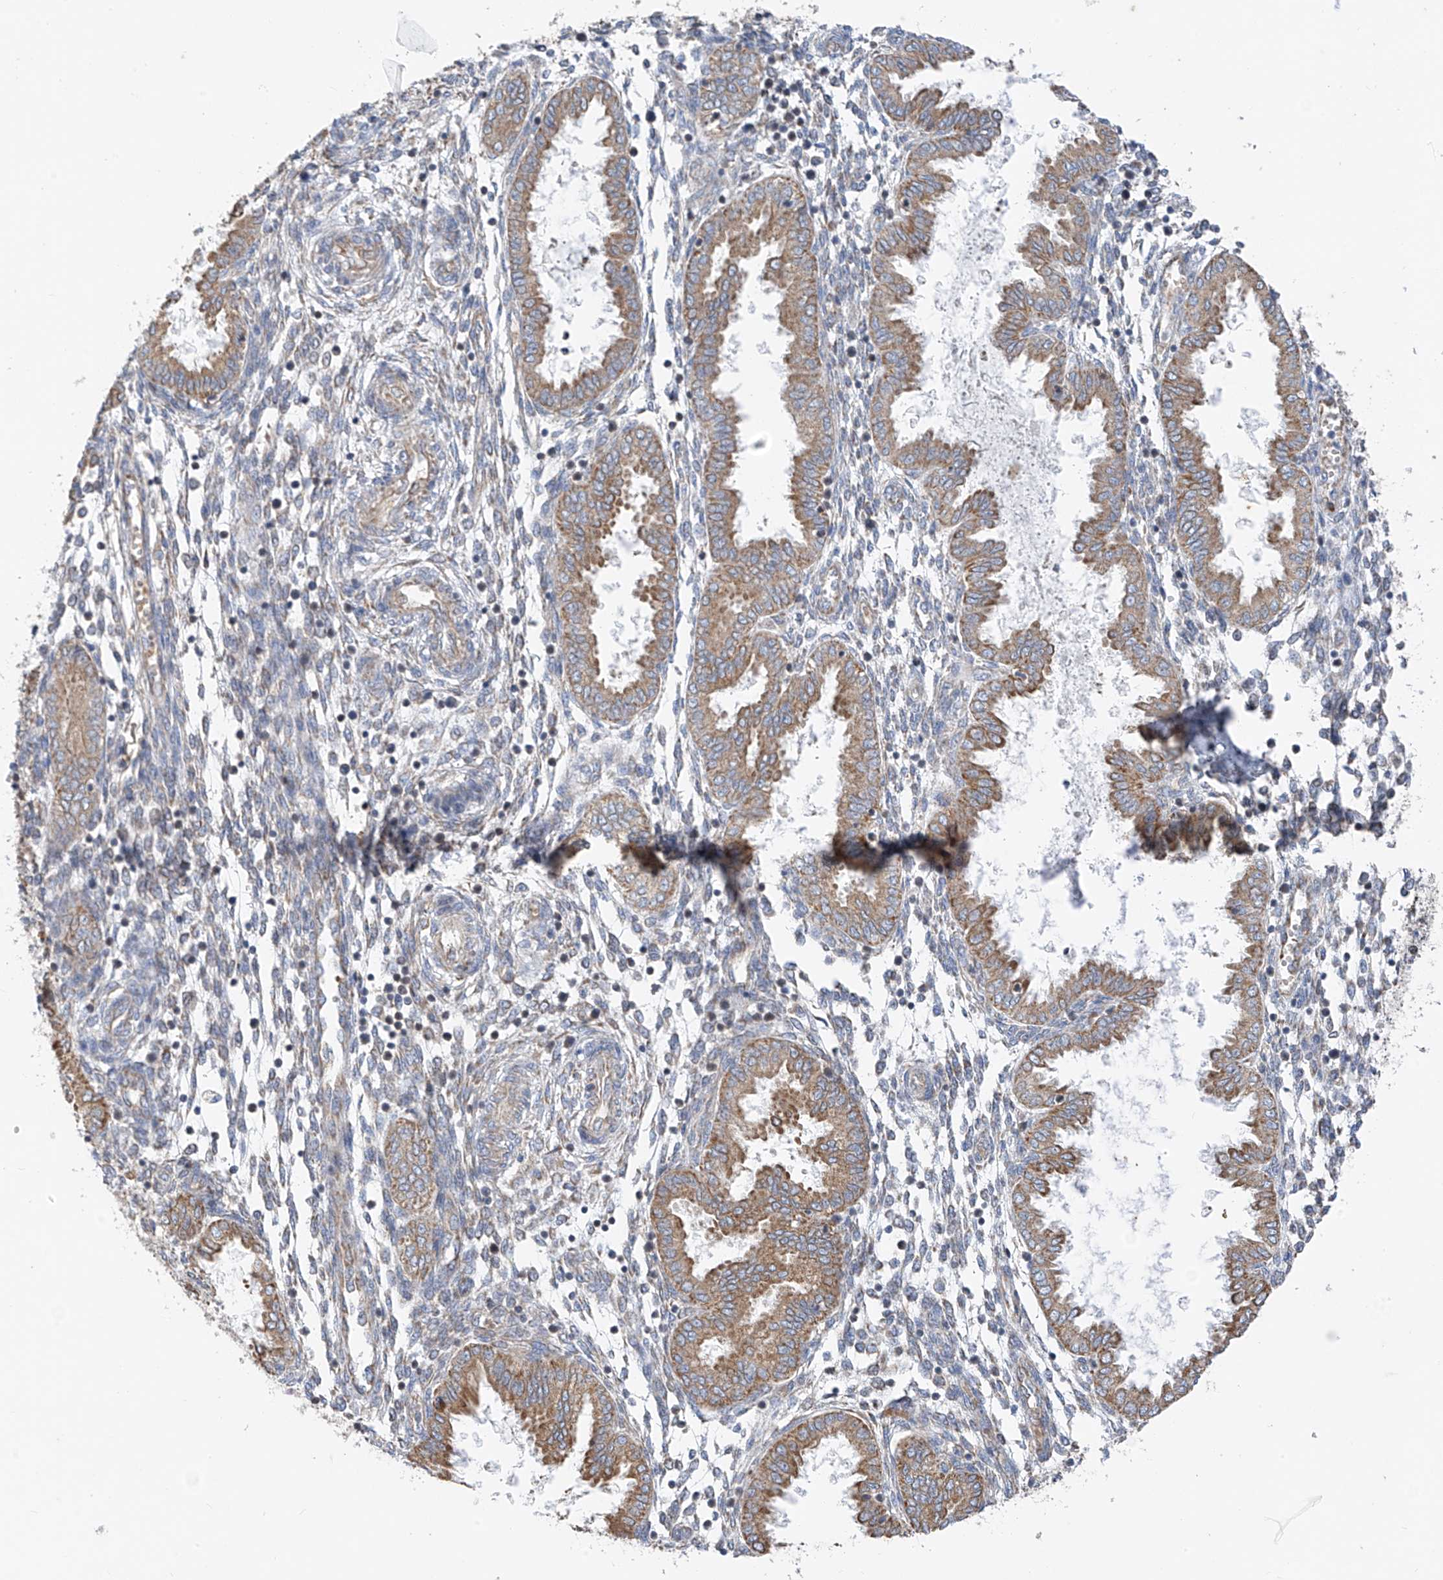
{"staining": {"intensity": "negative", "quantity": "none", "location": "none"}, "tissue": "endometrium", "cell_type": "Cells in endometrial stroma", "image_type": "normal", "snomed": [{"axis": "morphology", "description": "Normal tissue, NOS"}, {"axis": "topography", "description": "Endometrium"}], "caption": "The histopathology image shows no staining of cells in endometrial stroma in normal endometrium.", "gene": "EOMES", "patient": {"sex": "female", "age": 33}}